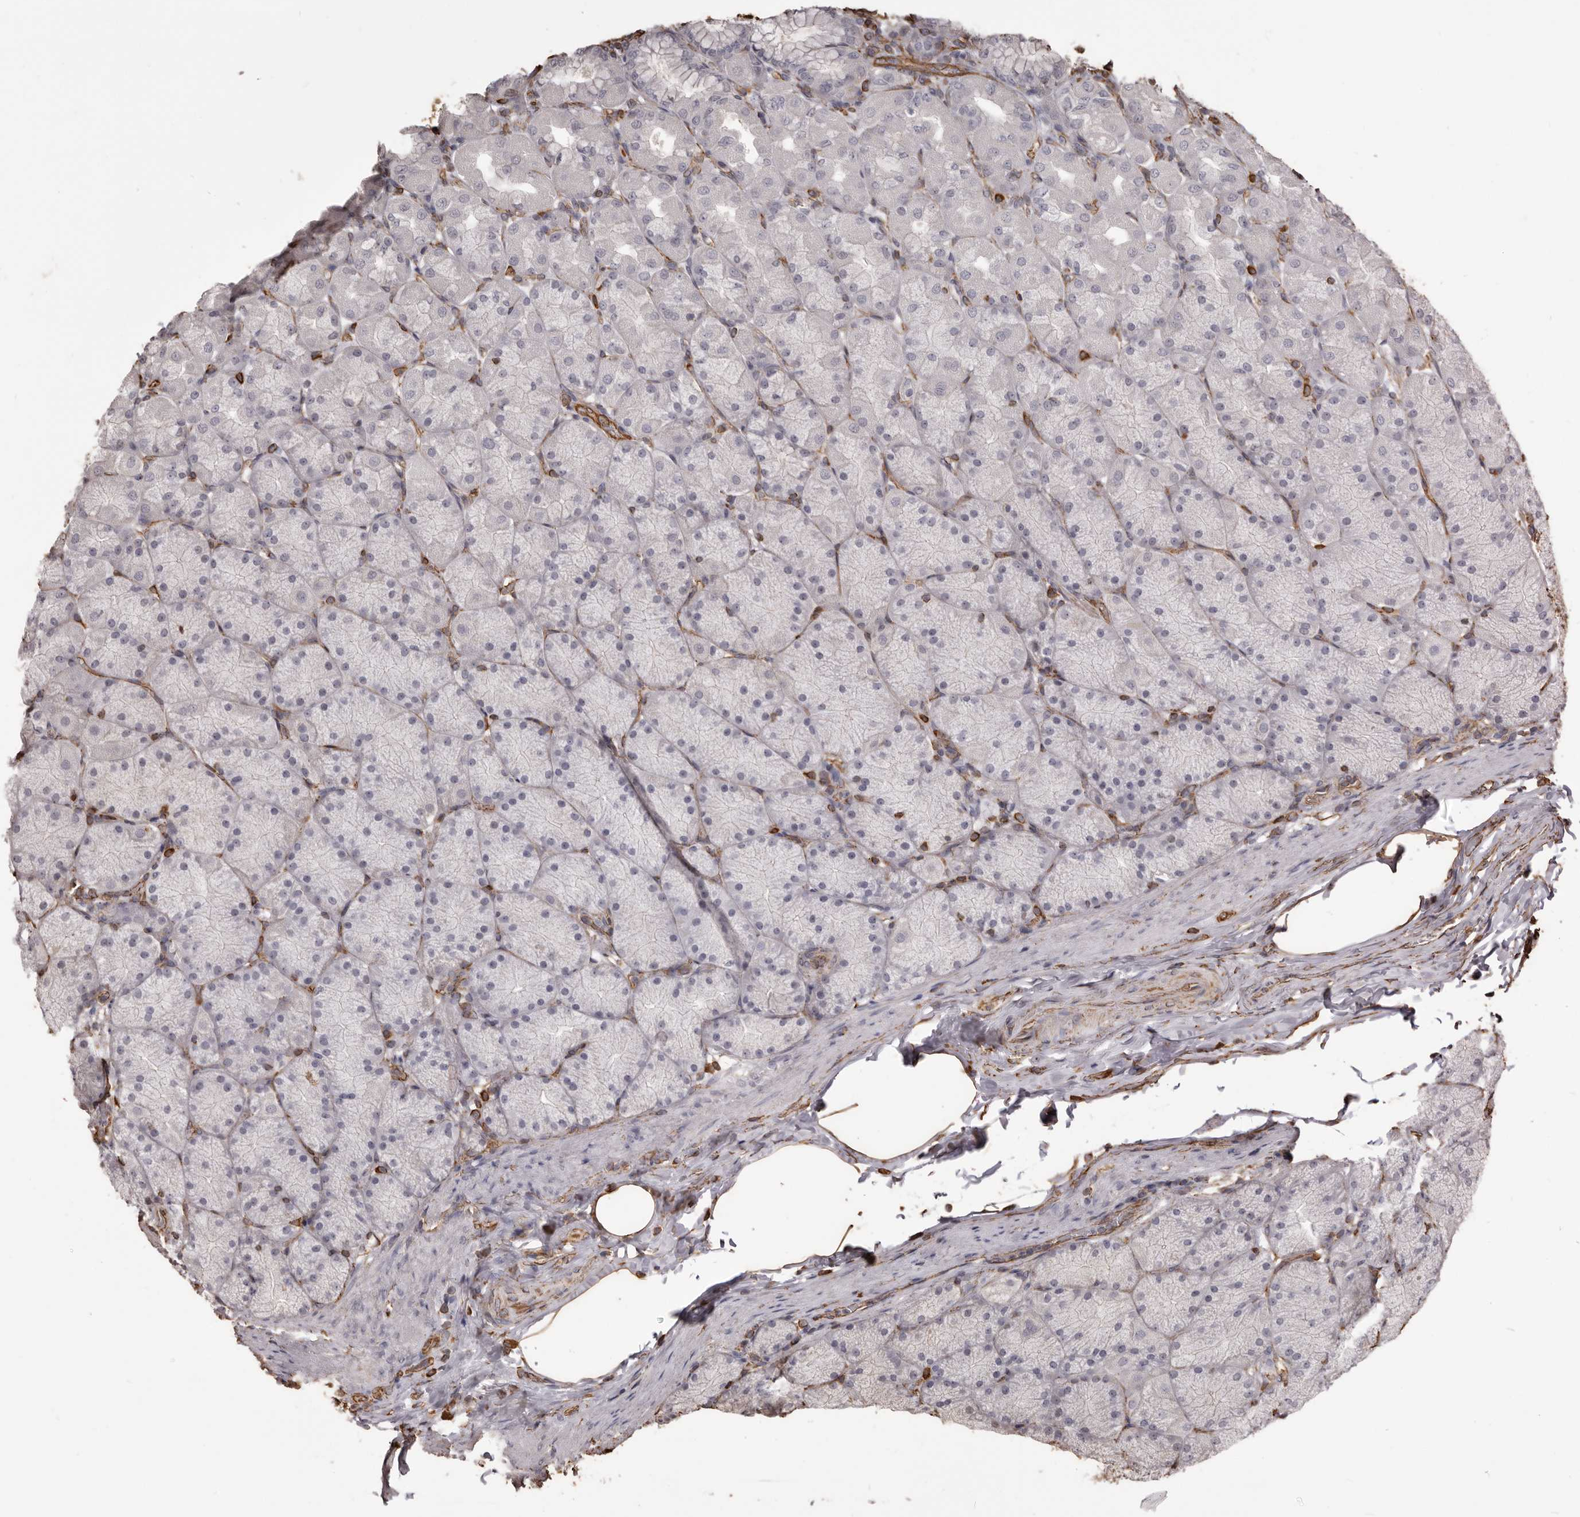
{"staining": {"intensity": "negative", "quantity": "none", "location": "none"}, "tissue": "stomach", "cell_type": "Glandular cells", "image_type": "normal", "snomed": [{"axis": "morphology", "description": "Normal tissue, NOS"}, {"axis": "topography", "description": "Stomach, upper"}], "caption": "Immunohistochemistry of unremarkable human stomach reveals no expression in glandular cells.", "gene": "MTURN", "patient": {"sex": "female", "age": 56}}